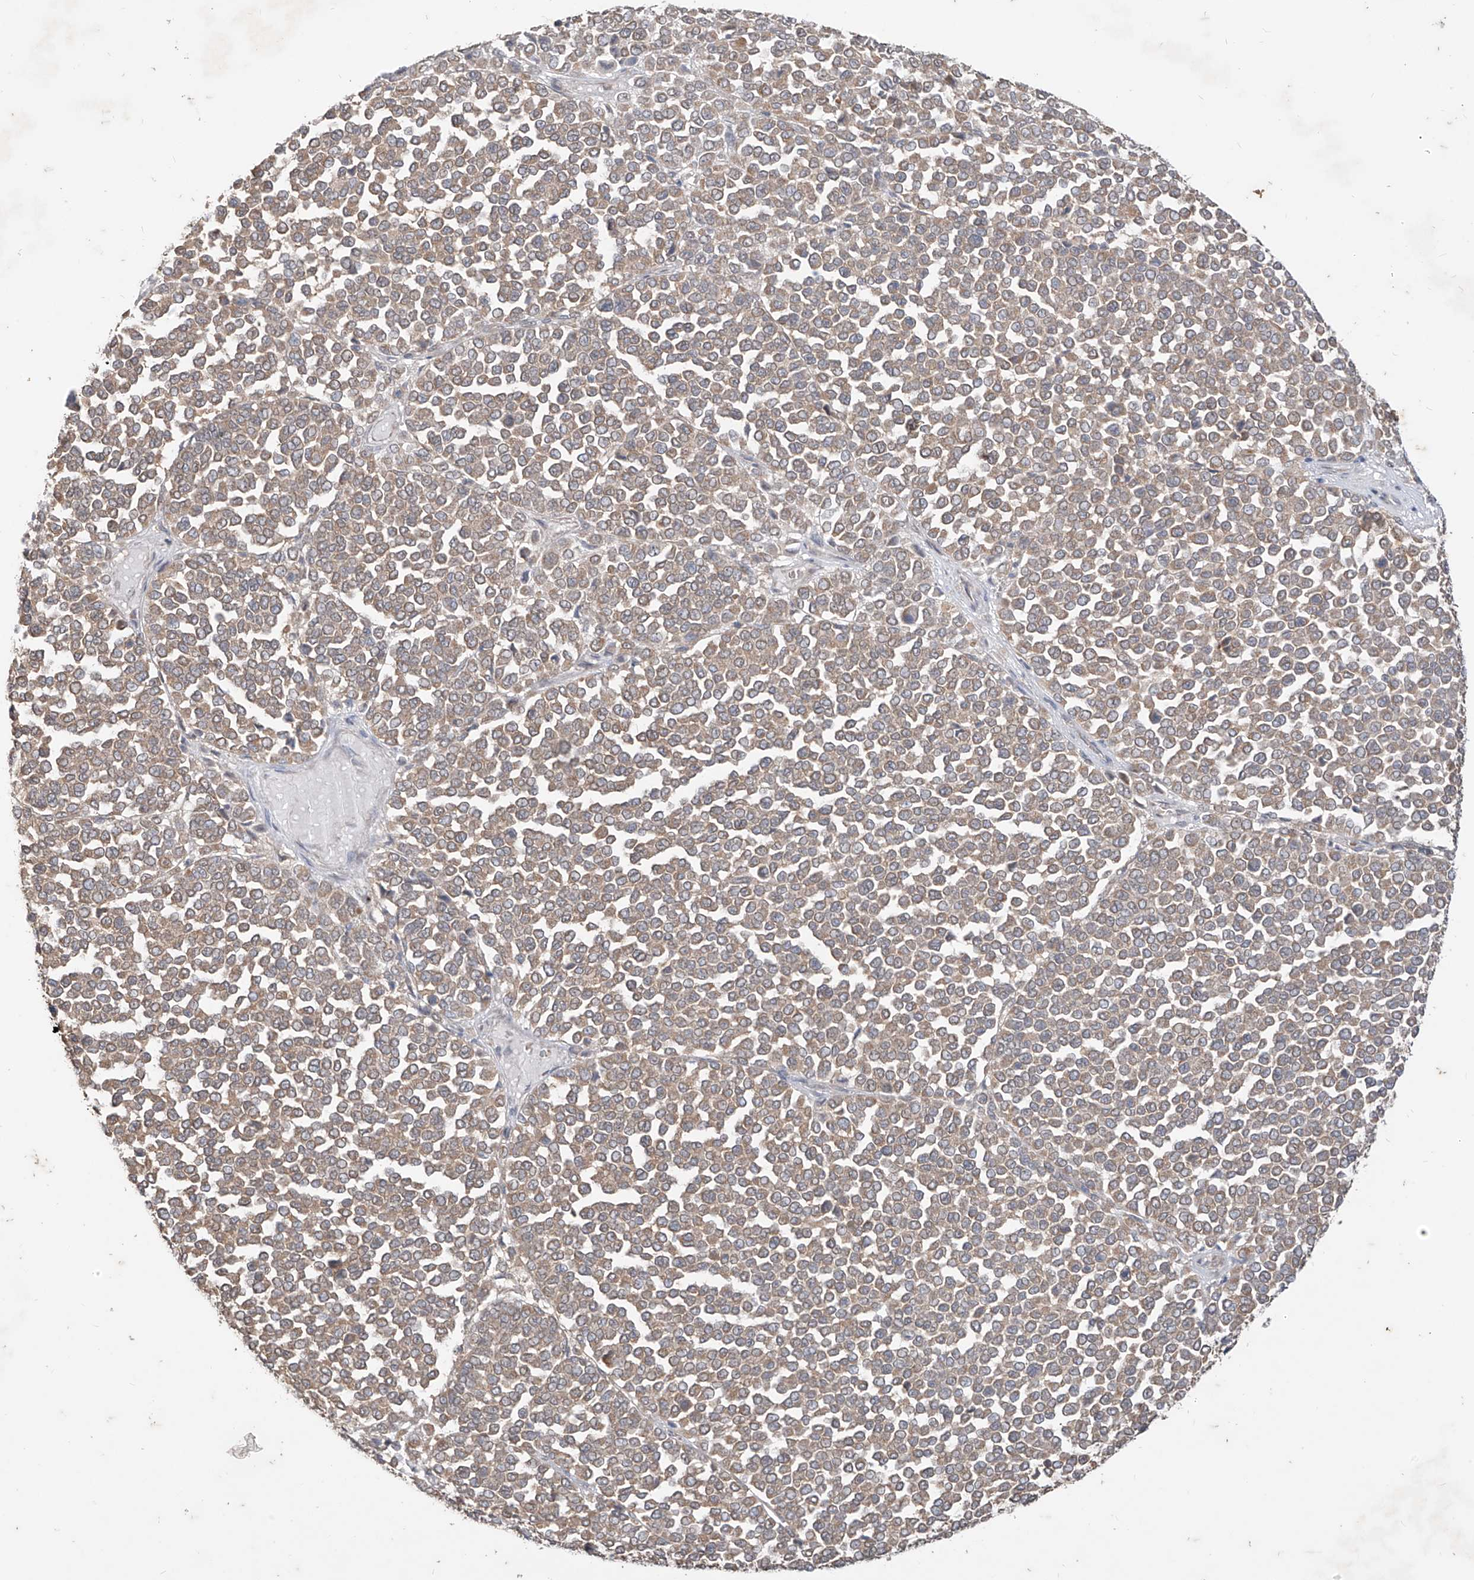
{"staining": {"intensity": "weak", "quantity": ">75%", "location": "cytoplasmic/membranous"}, "tissue": "melanoma", "cell_type": "Tumor cells", "image_type": "cancer", "snomed": [{"axis": "morphology", "description": "Malignant melanoma, Metastatic site"}, {"axis": "topography", "description": "Pancreas"}], "caption": "Tumor cells exhibit low levels of weak cytoplasmic/membranous positivity in about >75% of cells in human malignant melanoma (metastatic site). (DAB IHC with brightfield microscopy, high magnification).", "gene": "MTUS2", "patient": {"sex": "female", "age": 30}}